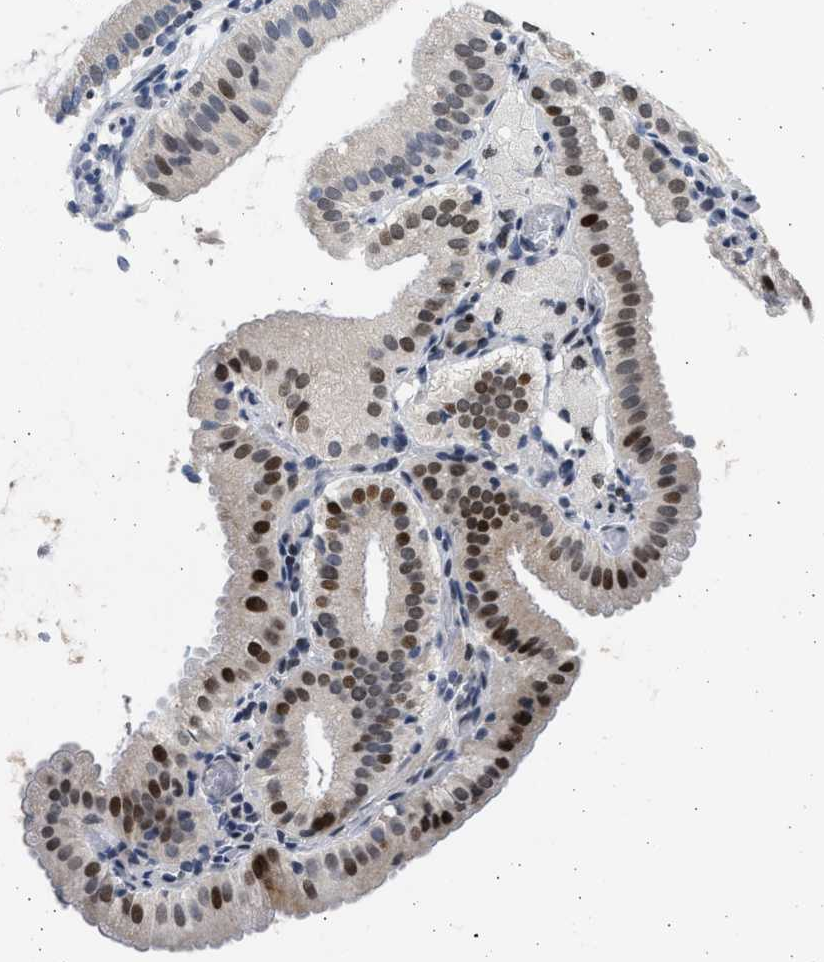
{"staining": {"intensity": "strong", "quantity": ">75%", "location": "nuclear"}, "tissue": "gallbladder", "cell_type": "Glandular cells", "image_type": "normal", "snomed": [{"axis": "morphology", "description": "Normal tissue, NOS"}, {"axis": "topography", "description": "Gallbladder"}], "caption": "Strong nuclear positivity is seen in about >75% of glandular cells in benign gallbladder. Nuclei are stained in blue.", "gene": "HMGN3", "patient": {"sex": "male", "age": 54}}